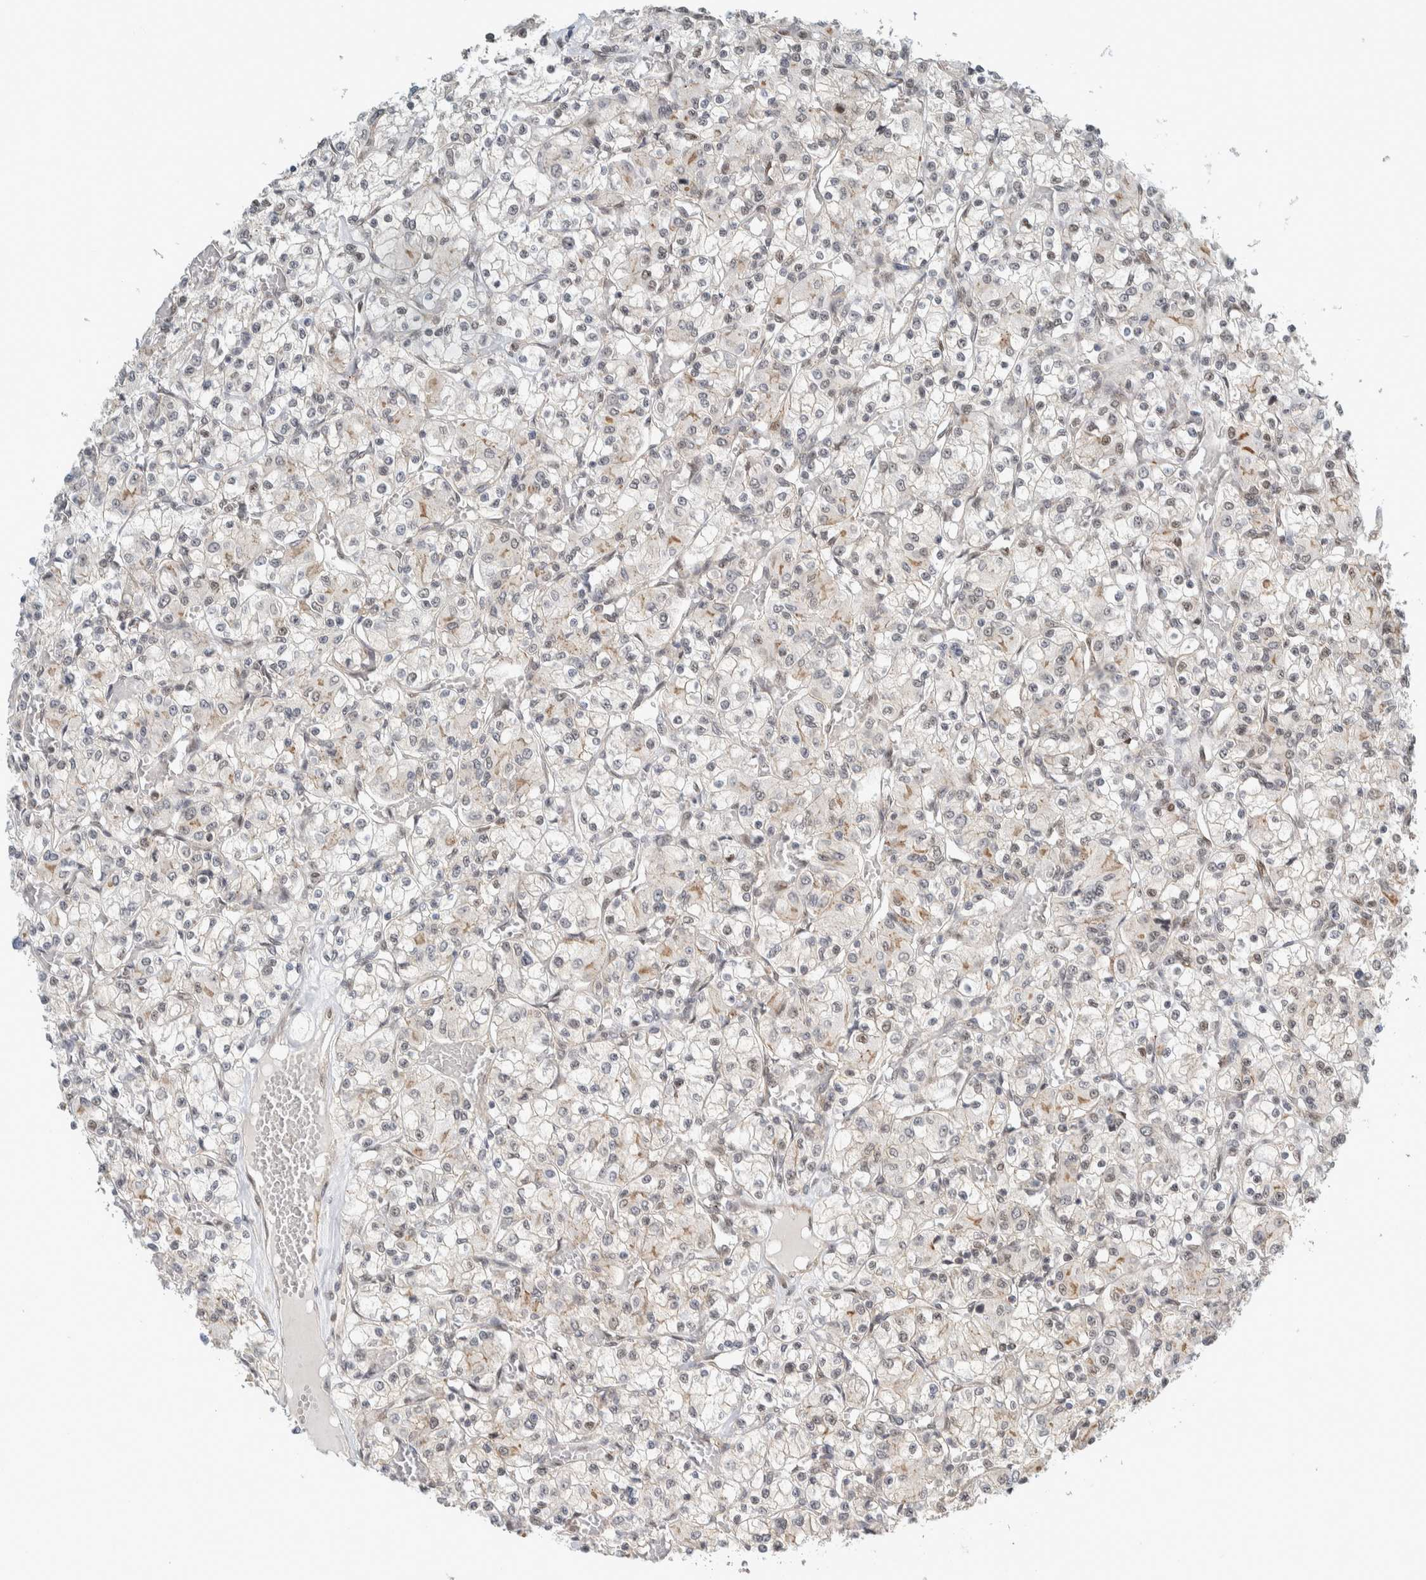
{"staining": {"intensity": "negative", "quantity": "none", "location": "none"}, "tissue": "renal cancer", "cell_type": "Tumor cells", "image_type": "cancer", "snomed": [{"axis": "morphology", "description": "Adenocarcinoma, NOS"}, {"axis": "topography", "description": "Kidney"}], "caption": "The photomicrograph shows no staining of tumor cells in adenocarcinoma (renal).", "gene": "TFE3", "patient": {"sex": "female", "age": 59}}